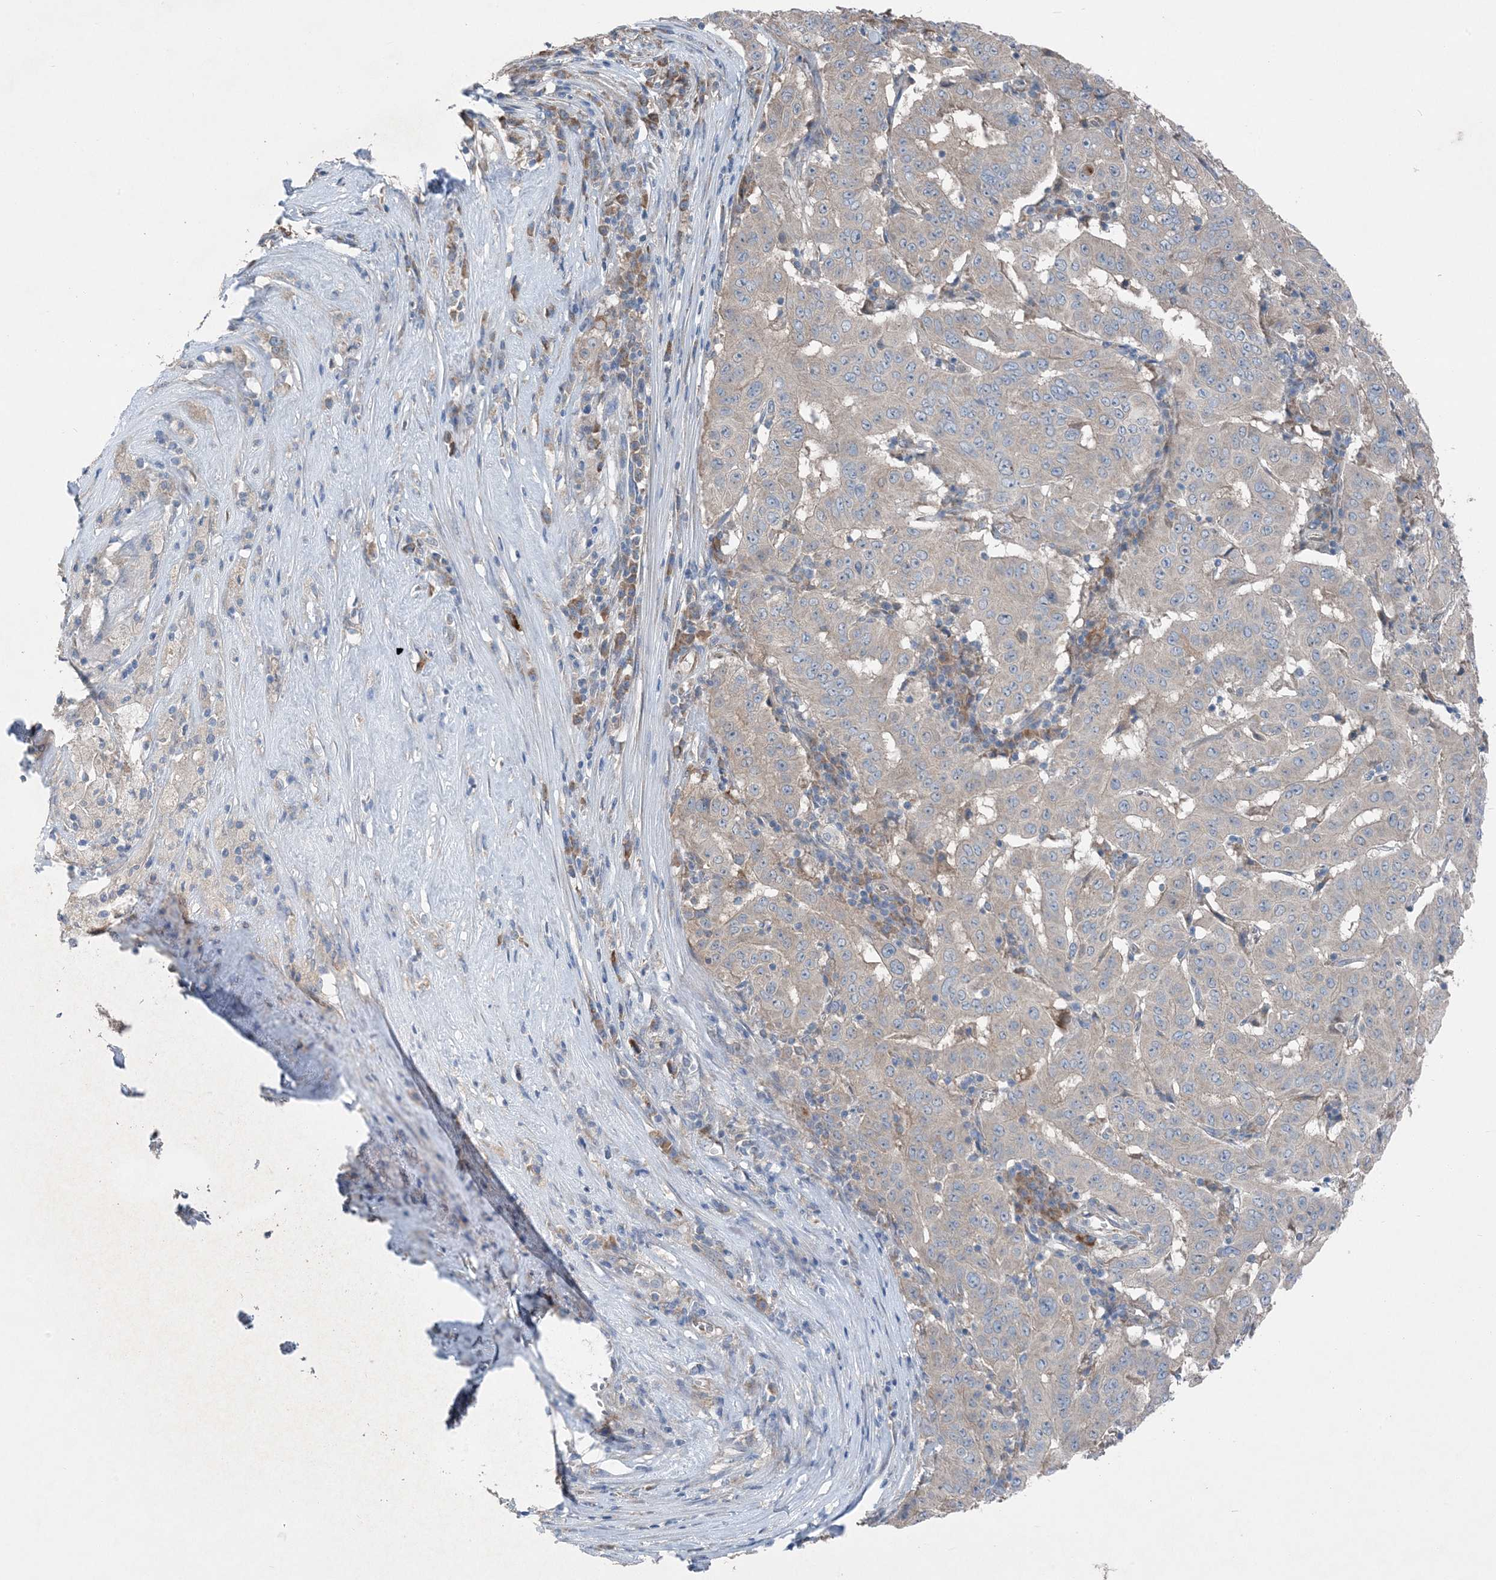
{"staining": {"intensity": "weak", "quantity": "<25%", "location": "cytoplasmic/membranous"}, "tissue": "pancreatic cancer", "cell_type": "Tumor cells", "image_type": "cancer", "snomed": [{"axis": "morphology", "description": "Adenocarcinoma, NOS"}, {"axis": "topography", "description": "Pancreas"}], "caption": "Tumor cells are negative for brown protein staining in pancreatic adenocarcinoma.", "gene": "DHX30", "patient": {"sex": "male", "age": 63}}